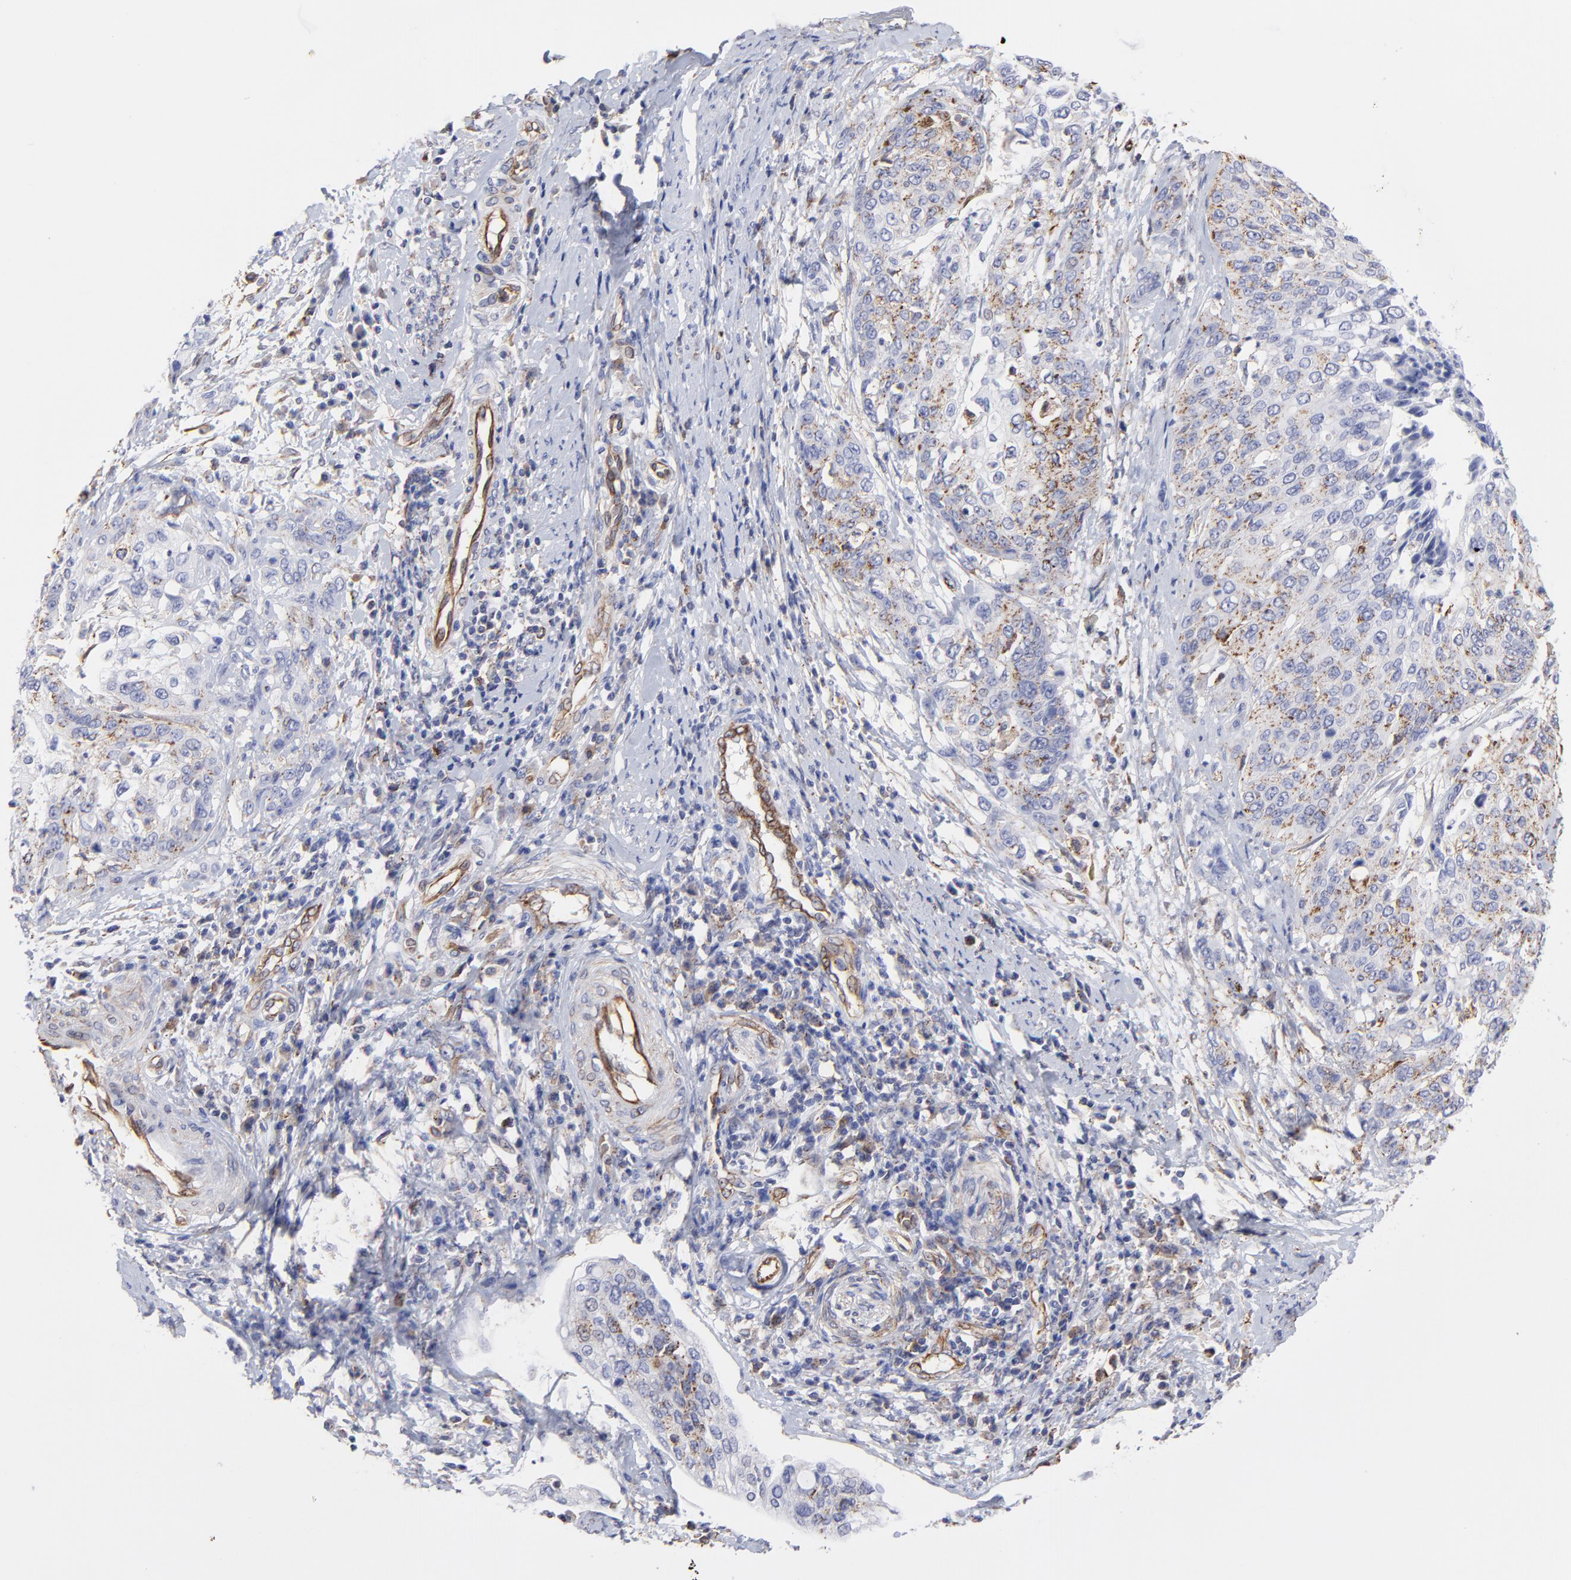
{"staining": {"intensity": "moderate", "quantity": ">75%", "location": "cytoplasmic/membranous"}, "tissue": "cervical cancer", "cell_type": "Tumor cells", "image_type": "cancer", "snomed": [{"axis": "morphology", "description": "Squamous cell carcinoma, NOS"}, {"axis": "topography", "description": "Cervix"}], "caption": "Immunohistochemical staining of cervical squamous cell carcinoma demonstrates moderate cytoplasmic/membranous protein positivity in about >75% of tumor cells.", "gene": "COX8C", "patient": {"sex": "female", "age": 41}}